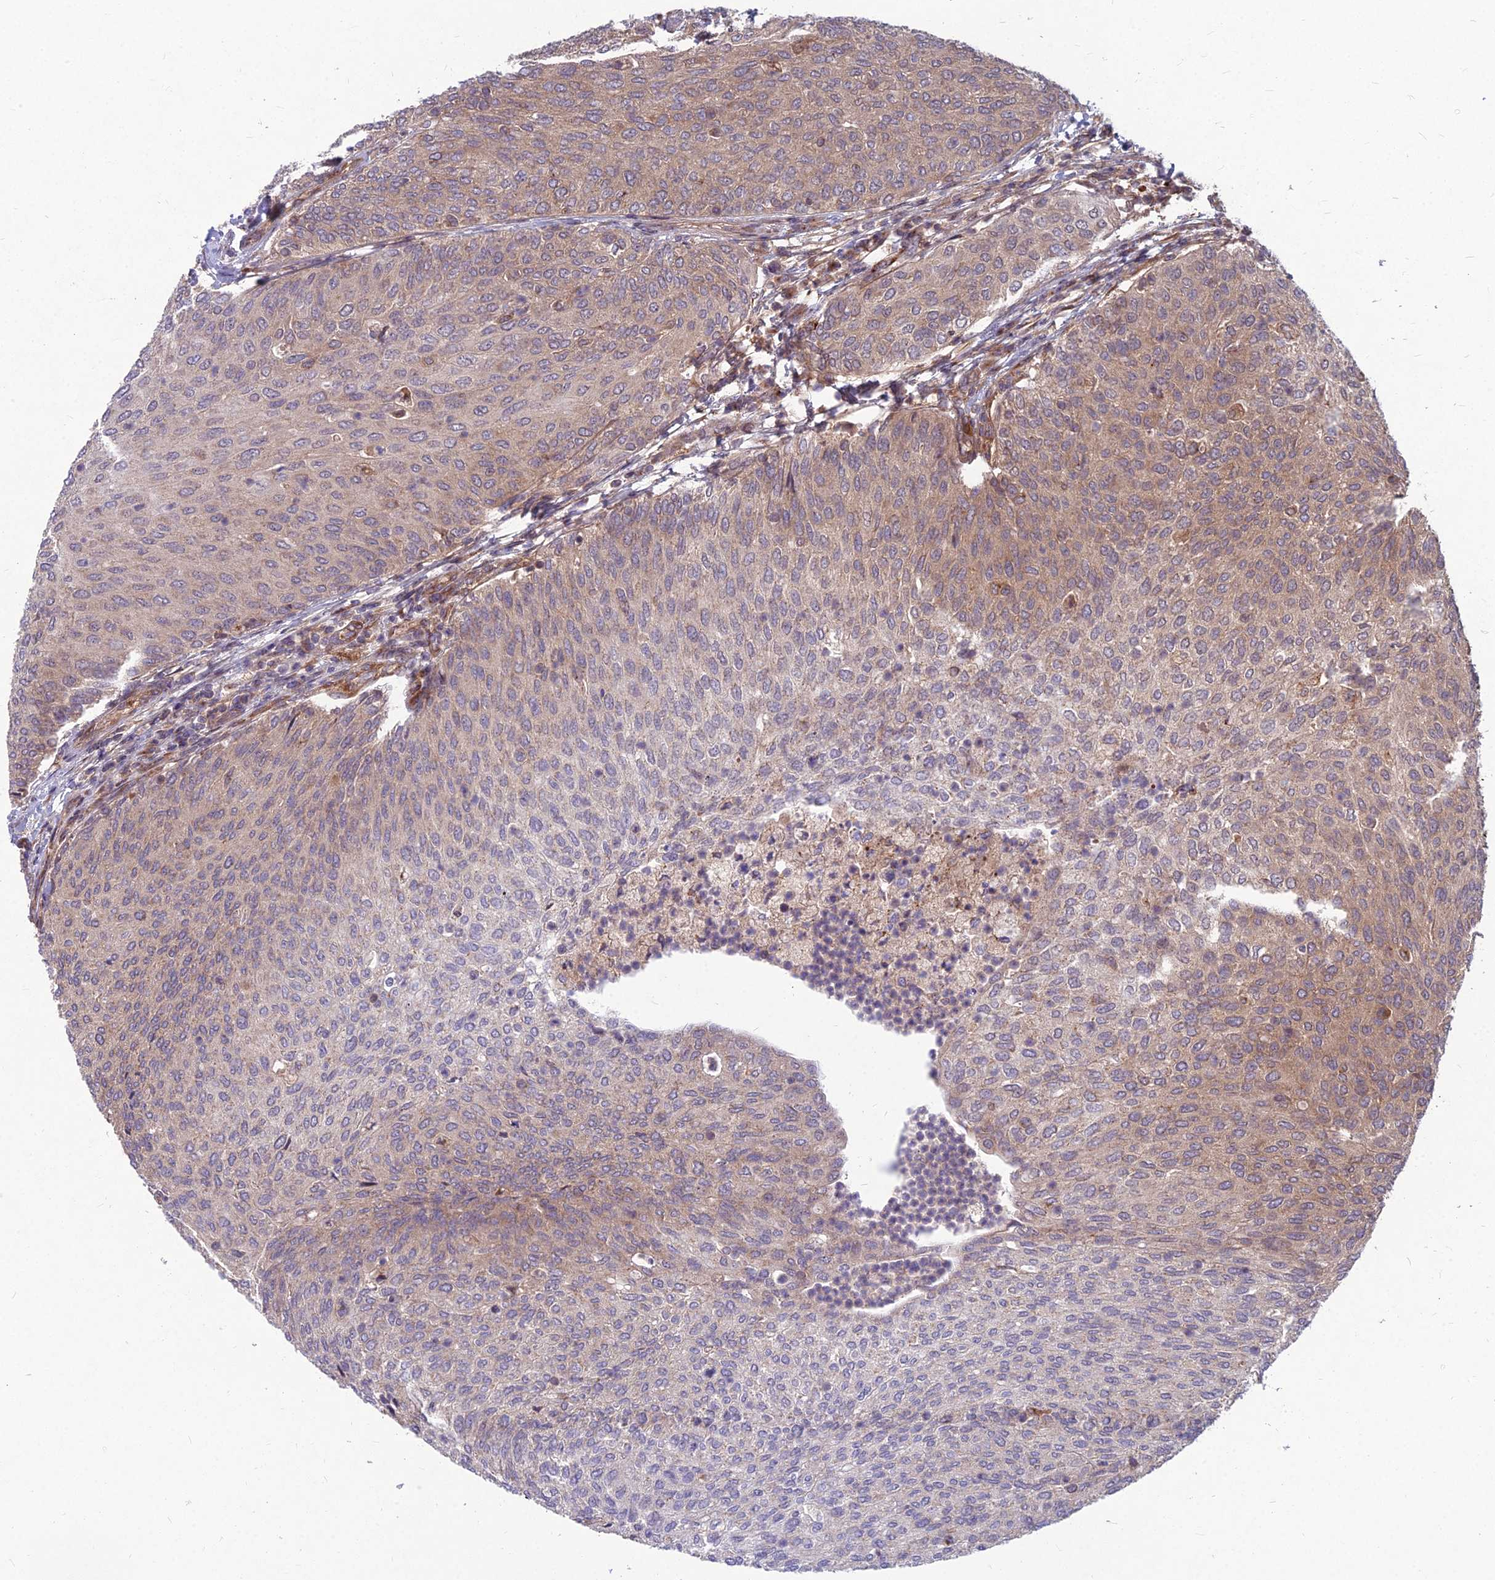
{"staining": {"intensity": "weak", "quantity": "<25%", "location": "cytoplasmic/membranous"}, "tissue": "urothelial cancer", "cell_type": "Tumor cells", "image_type": "cancer", "snomed": [{"axis": "morphology", "description": "Urothelial carcinoma, Low grade"}, {"axis": "topography", "description": "Urinary bladder"}], "caption": "A micrograph of human urothelial carcinoma (low-grade) is negative for staining in tumor cells.", "gene": "MFSD8", "patient": {"sex": "female", "age": 79}}